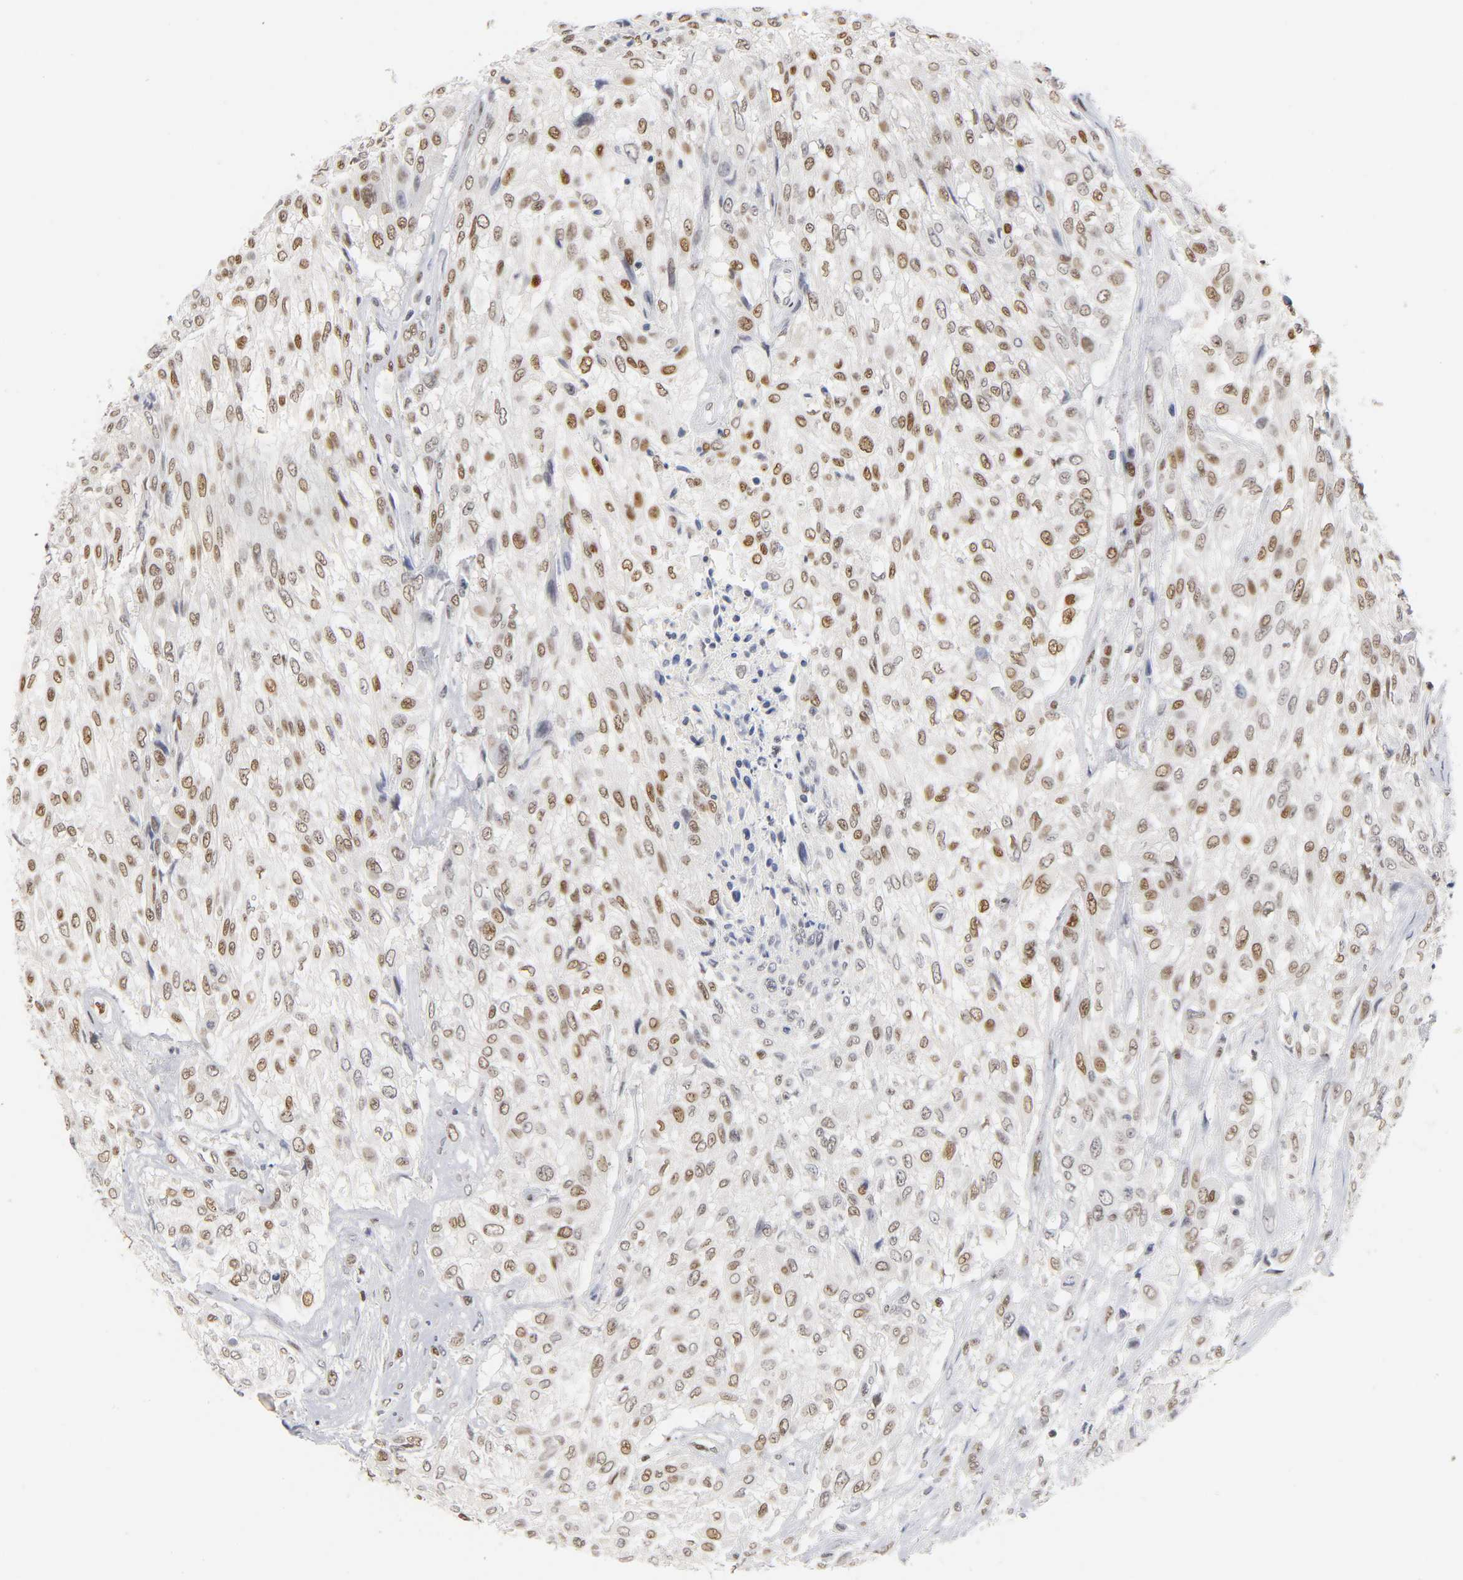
{"staining": {"intensity": "moderate", "quantity": ">75%", "location": "nuclear"}, "tissue": "urothelial cancer", "cell_type": "Tumor cells", "image_type": "cancer", "snomed": [{"axis": "morphology", "description": "Urothelial carcinoma, High grade"}, {"axis": "topography", "description": "Urinary bladder"}], "caption": "There is medium levels of moderate nuclear expression in tumor cells of high-grade urothelial carcinoma, as demonstrated by immunohistochemical staining (brown color).", "gene": "NR3C1", "patient": {"sex": "male", "age": 57}}